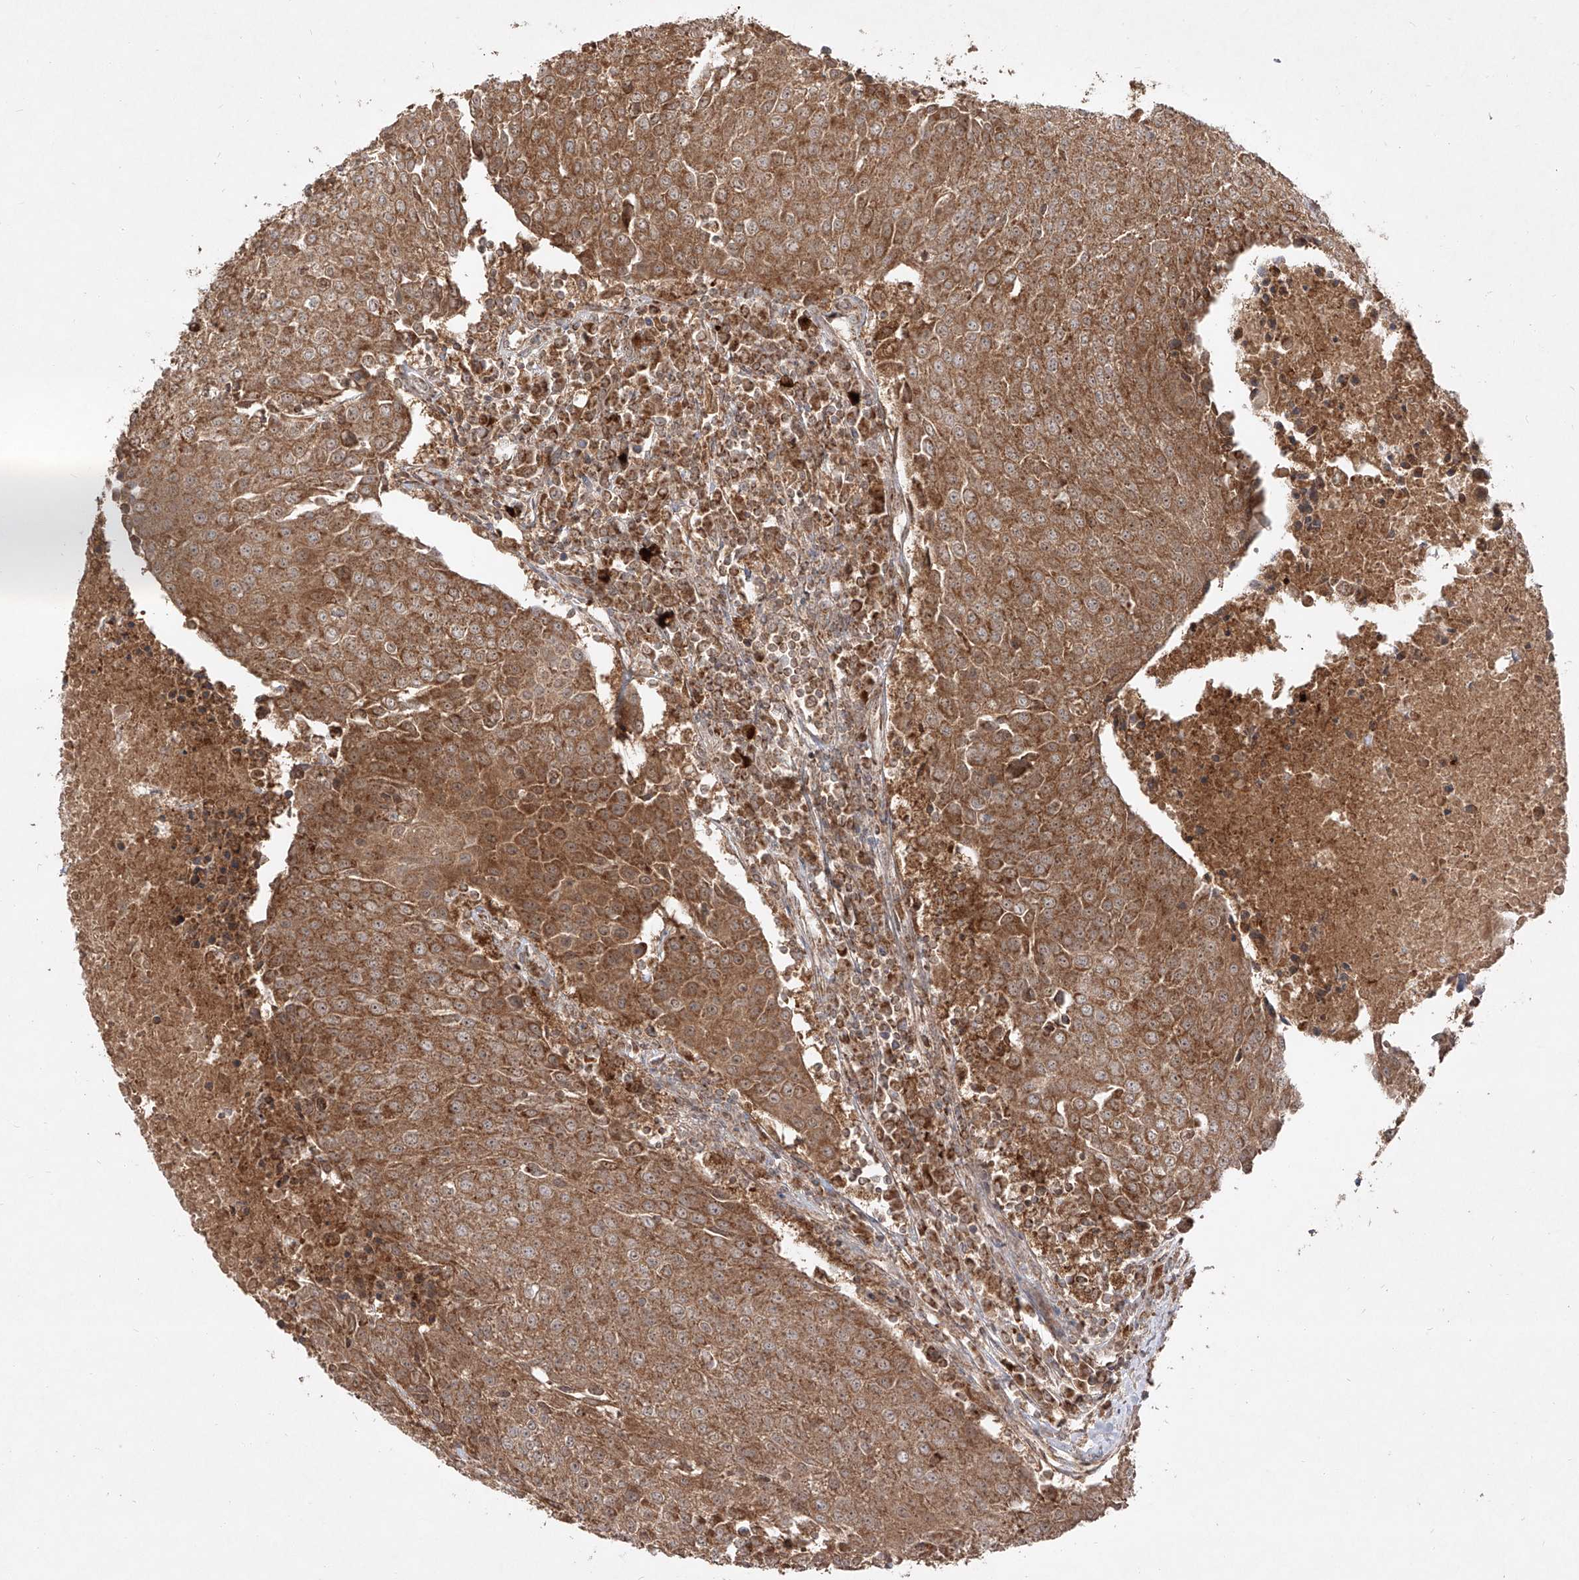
{"staining": {"intensity": "strong", "quantity": ">75%", "location": "cytoplasmic/membranous"}, "tissue": "urothelial cancer", "cell_type": "Tumor cells", "image_type": "cancer", "snomed": [{"axis": "morphology", "description": "Urothelial carcinoma, High grade"}, {"axis": "topography", "description": "Urinary bladder"}], "caption": "Strong cytoplasmic/membranous expression is identified in about >75% of tumor cells in urothelial carcinoma (high-grade).", "gene": "AIM2", "patient": {"sex": "female", "age": 85}}